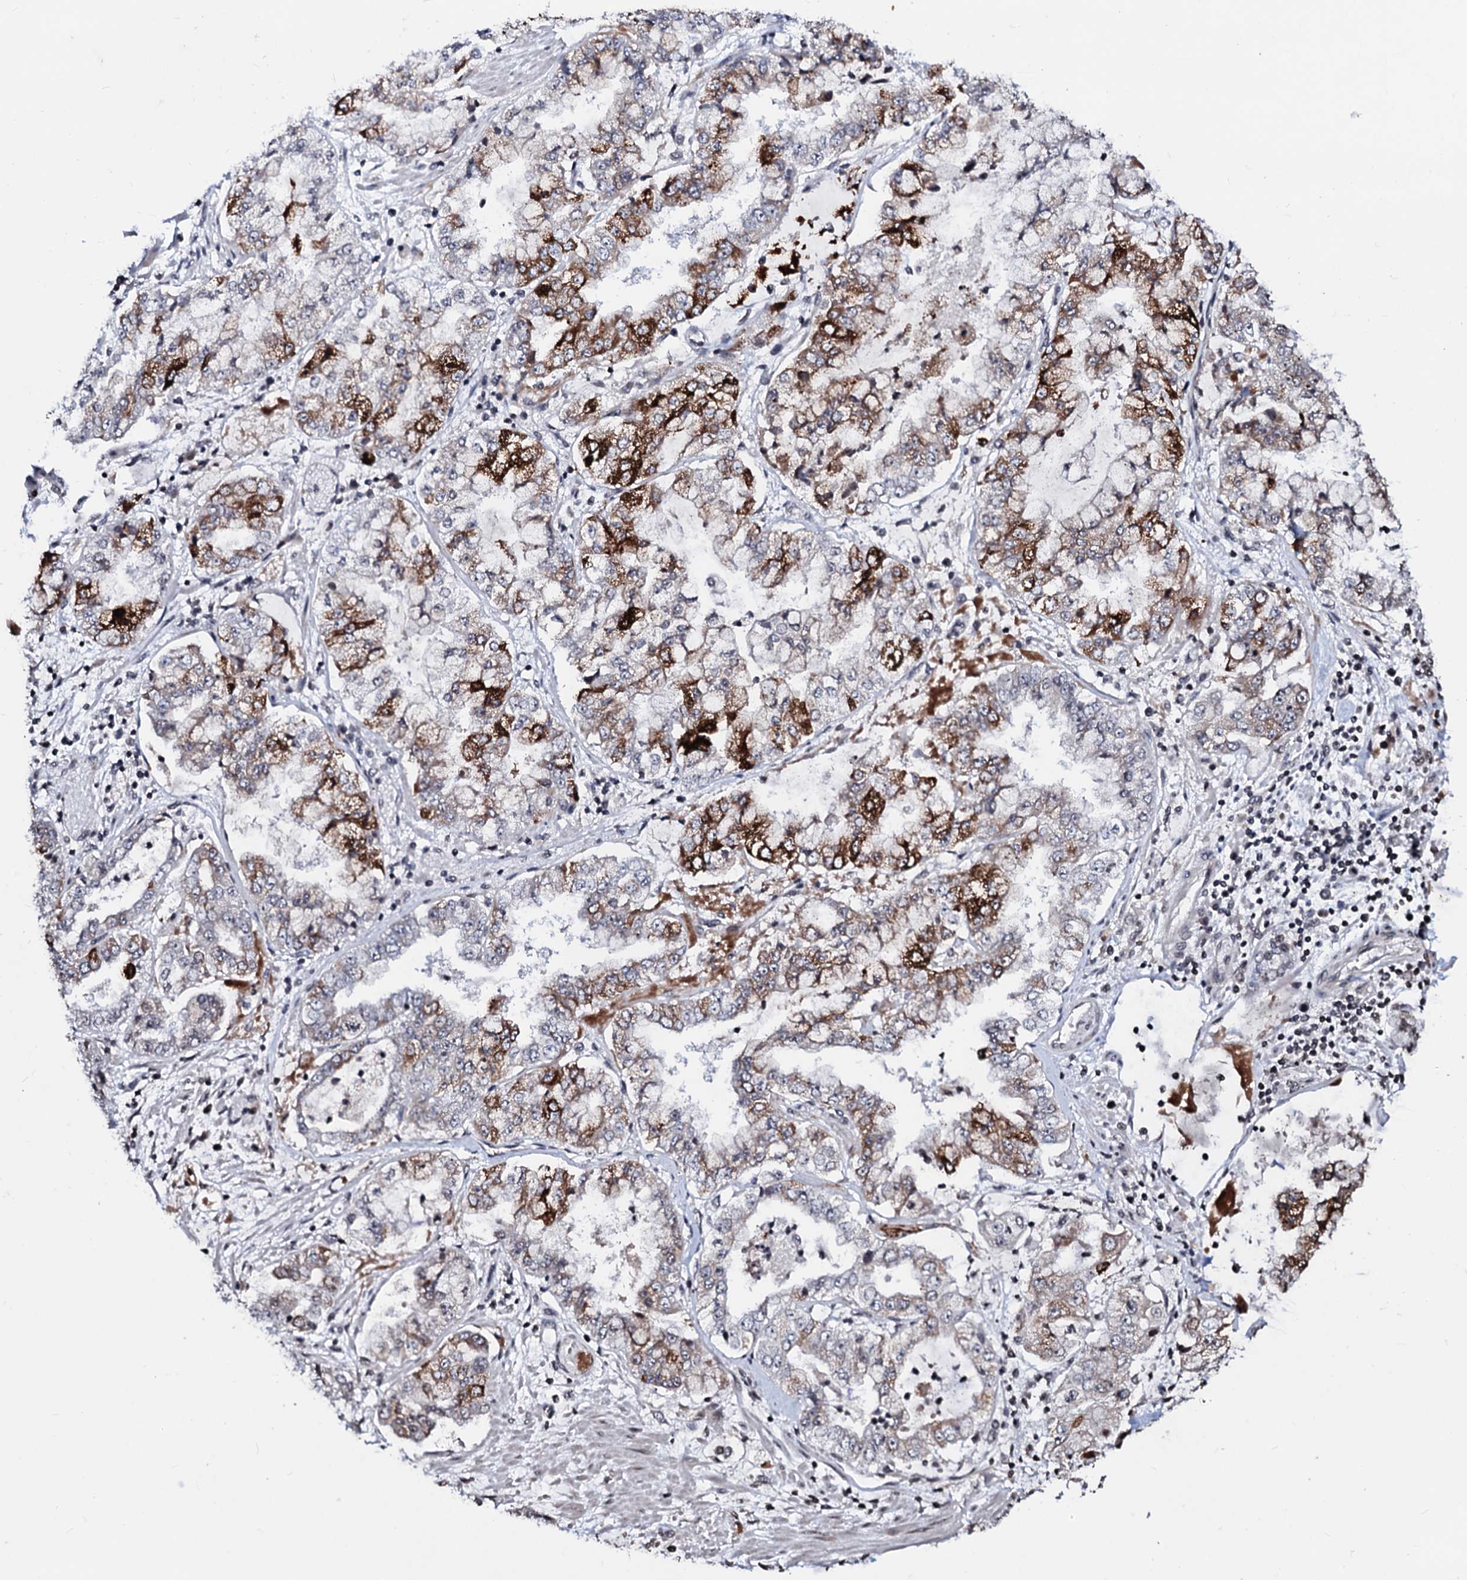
{"staining": {"intensity": "strong", "quantity": "<25%", "location": "cytoplasmic/membranous"}, "tissue": "stomach cancer", "cell_type": "Tumor cells", "image_type": "cancer", "snomed": [{"axis": "morphology", "description": "Adenocarcinoma, NOS"}, {"axis": "topography", "description": "Stomach"}], "caption": "A micrograph of human stomach adenocarcinoma stained for a protein demonstrates strong cytoplasmic/membranous brown staining in tumor cells.", "gene": "LSM11", "patient": {"sex": "male", "age": 76}}